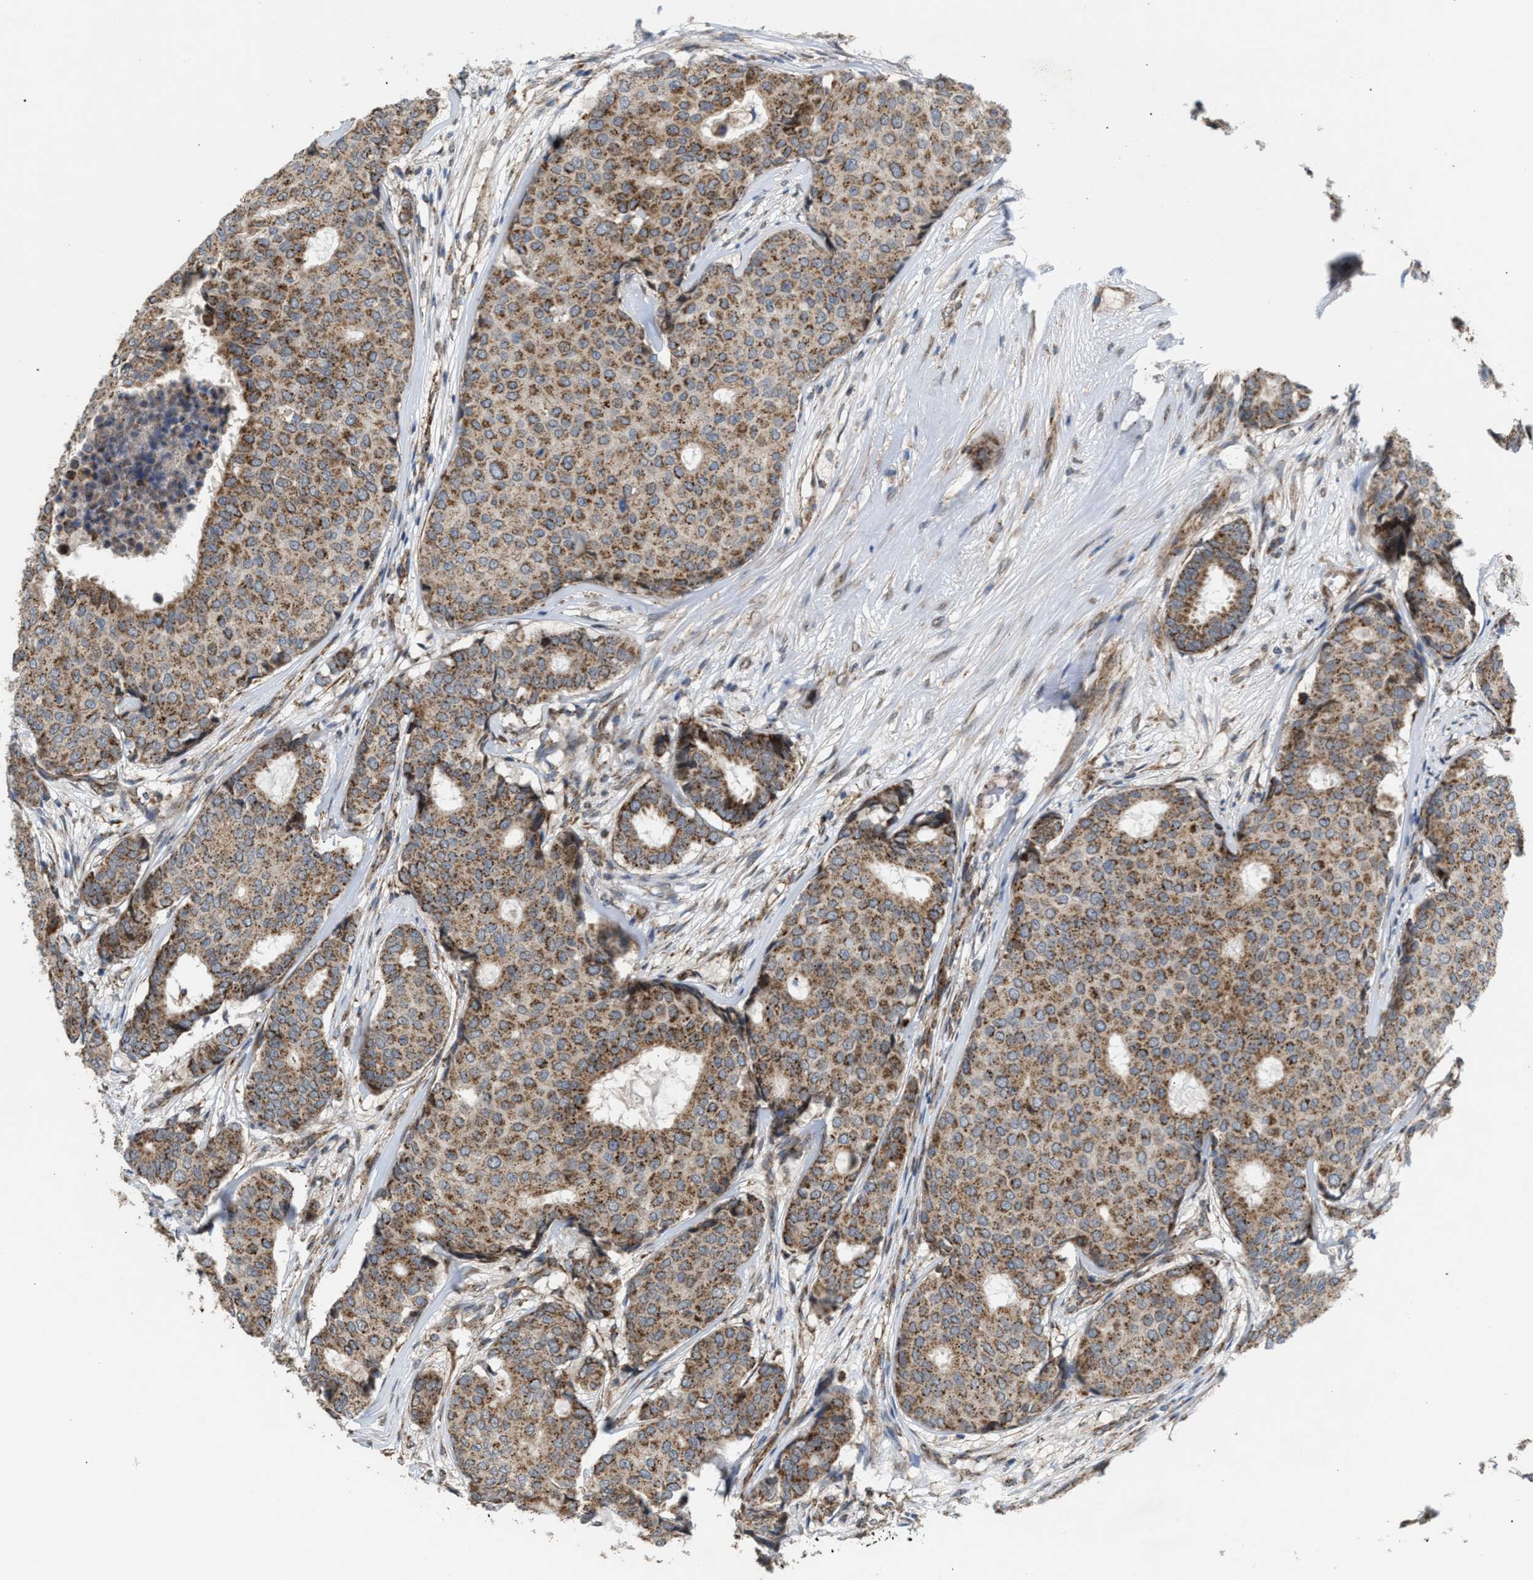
{"staining": {"intensity": "moderate", "quantity": ">75%", "location": "cytoplasmic/membranous"}, "tissue": "breast cancer", "cell_type": "Tumor cells", "image_type": "cancer", "snomed": [{"axis": "morphology", "description": "Duct carcinoma"}, {"axis": "topography", "description": "Breast"}], "caption": "Breast cancer (invasive ductal carcinoma) stained with a protein marker exhibits moderate staining in tumor cells.", "gene": "TACO1", "patient": {"sex": "female", "age": 75}}